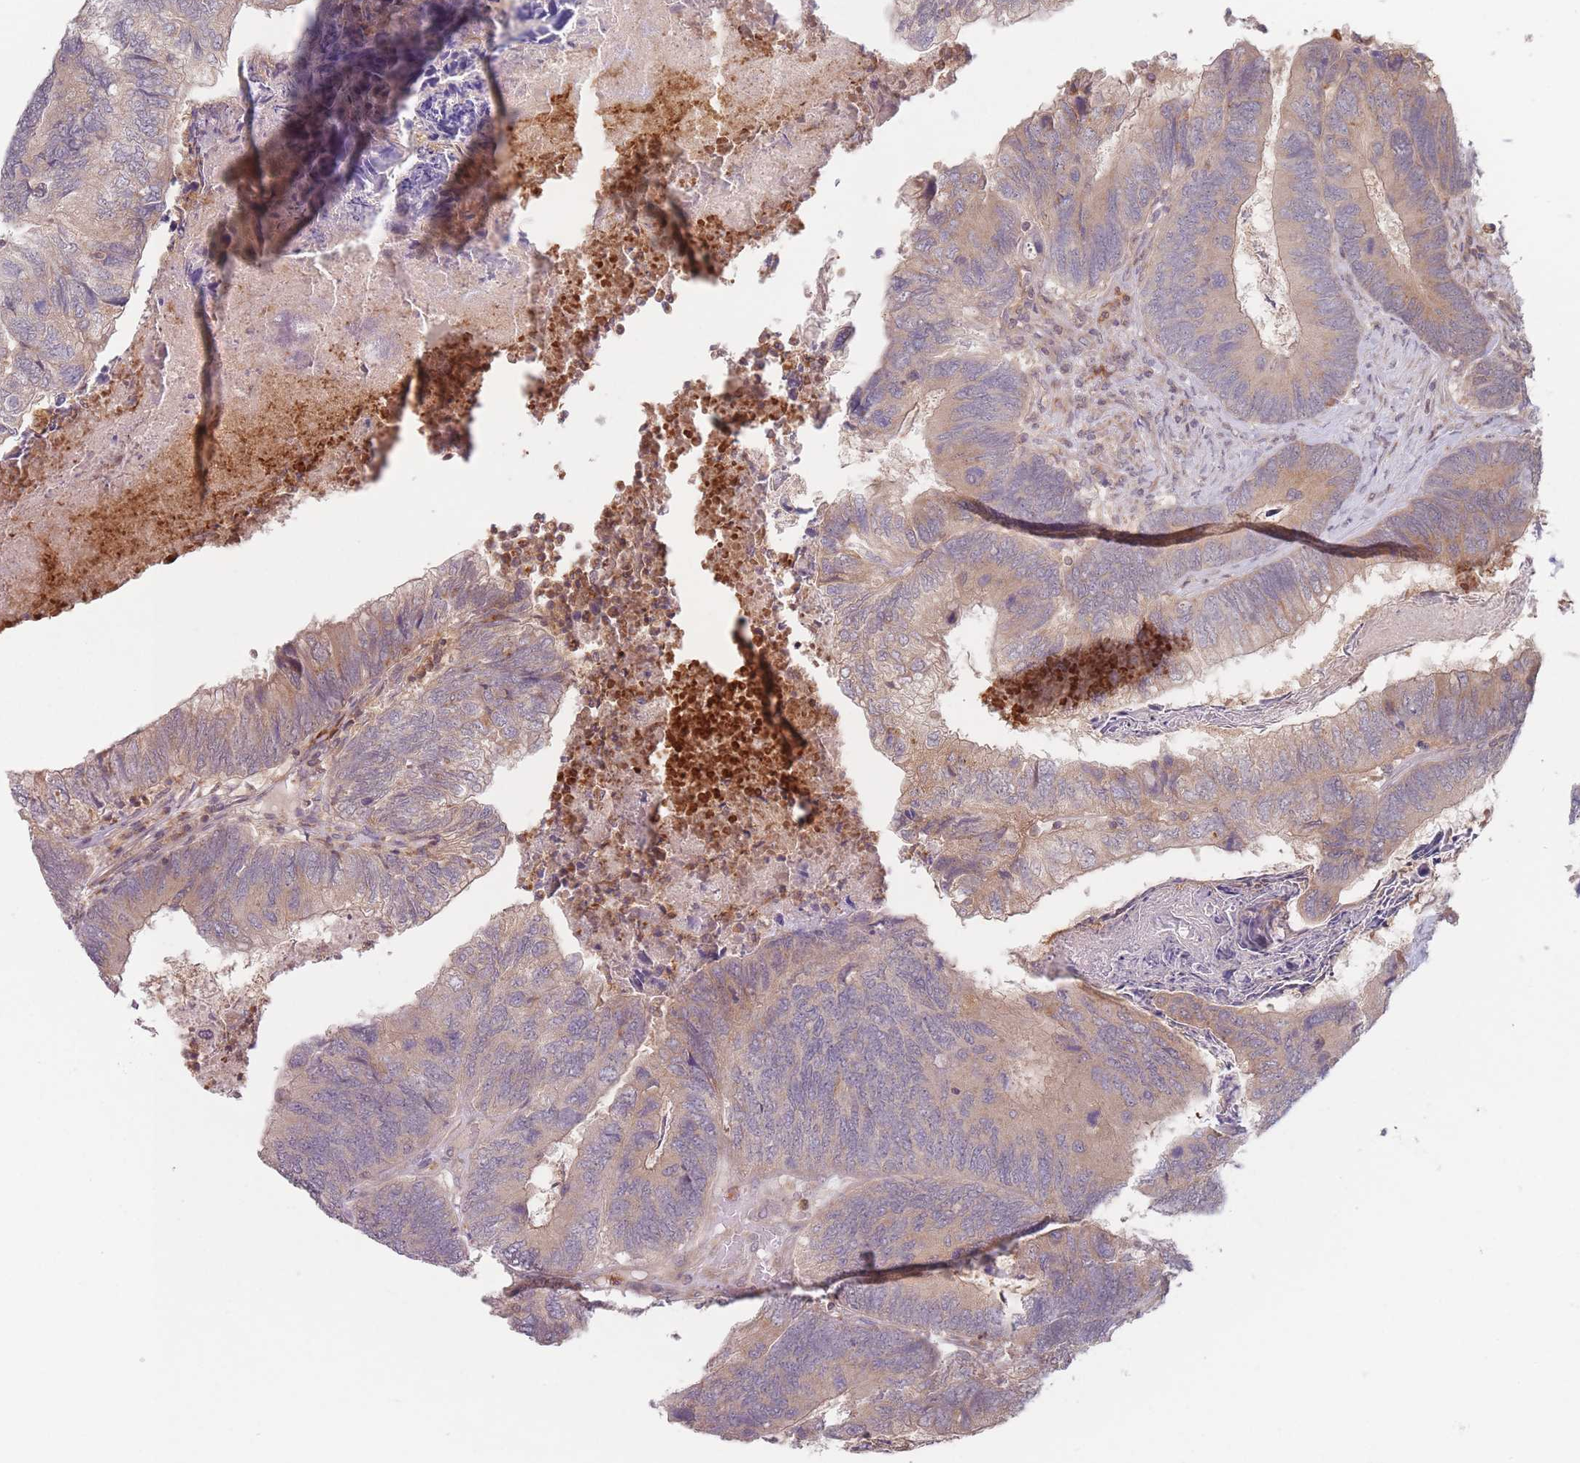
{"staining": {"intensity": "weak", "quantity": "25%-75%", "location": "cytoplasmic/membranous"}, "tissue": "colorectal cancer", "cell_type": "Tumor cells", "image_type": "cancer", "snomed": [{"axis": "morphology", "description": "Adenocarcinoma, NOS"}, {"axis": "topography", "description": "Colon"}], "caption": "Colorectal cancer (adenocarcinoma) stained for a protein (brown) displays weak cytoplasmic/membranous positive positivity in about 25%-75% of tumor cells.", "gene": "PPM1A", "patient": {"sex": "female", "age": 67}}